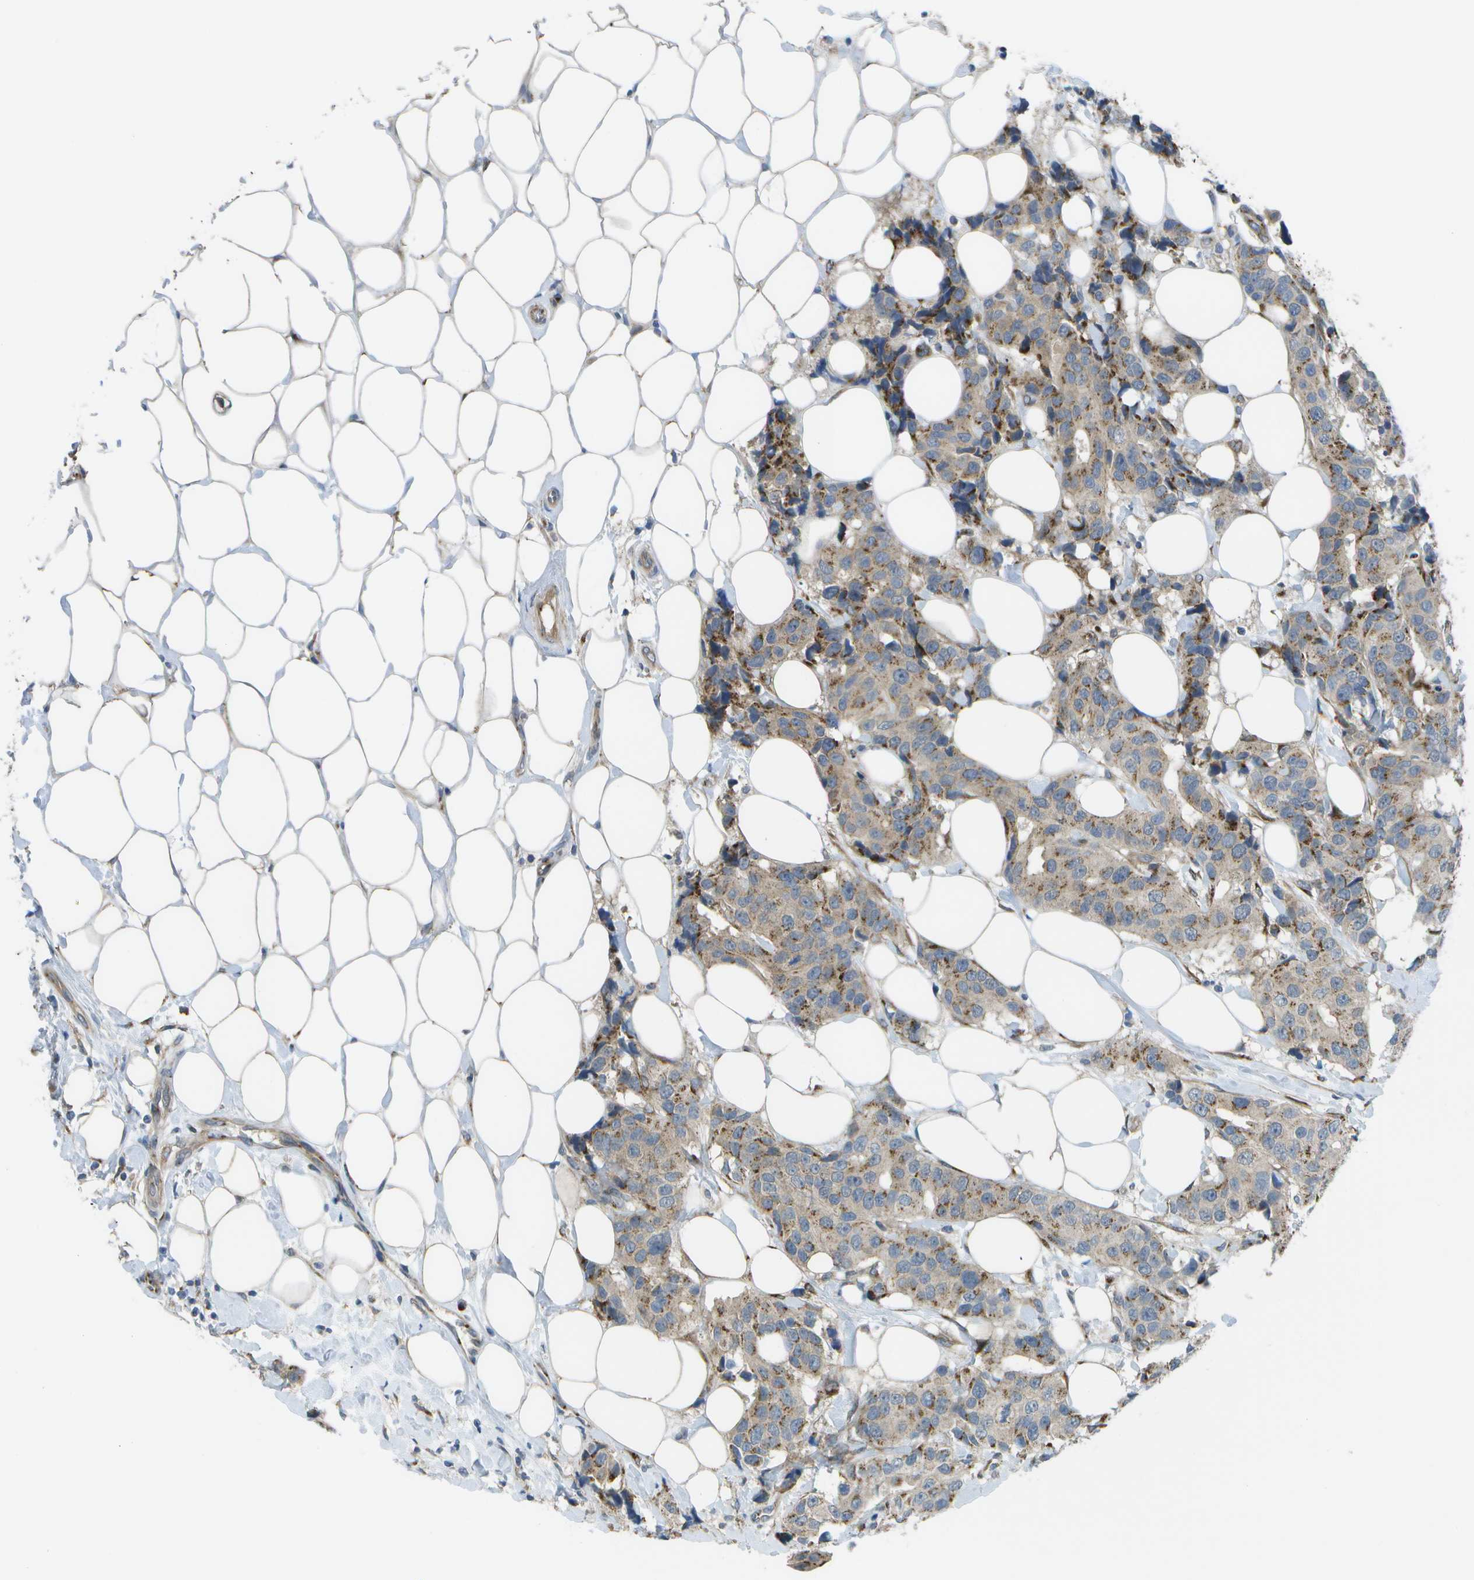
{"staining": {"intensity": "moderate", "quantity": ">75%", "location": "cytoplasmic/membranous"}, "tissue": "breast cancer", "cell_type": "Tumor cells", "image_type": "cancer", "snomed": [{"axis": "morphology", "description": "Normal tissue, NOS"}, {"axis": "morphology", "description": "Duct carcinoma"}, {"axis": "topography", "description": "Breast"}], "caption": "Immunohistochemistry (DAB) staining of intraductal carcinoma (breast) shows moderate cytoplasmic/membranous protein positivity in approximately >75% of tumor cells.", "gene": "QSOX2", "patient": {"sex": "female", "age": 39}}